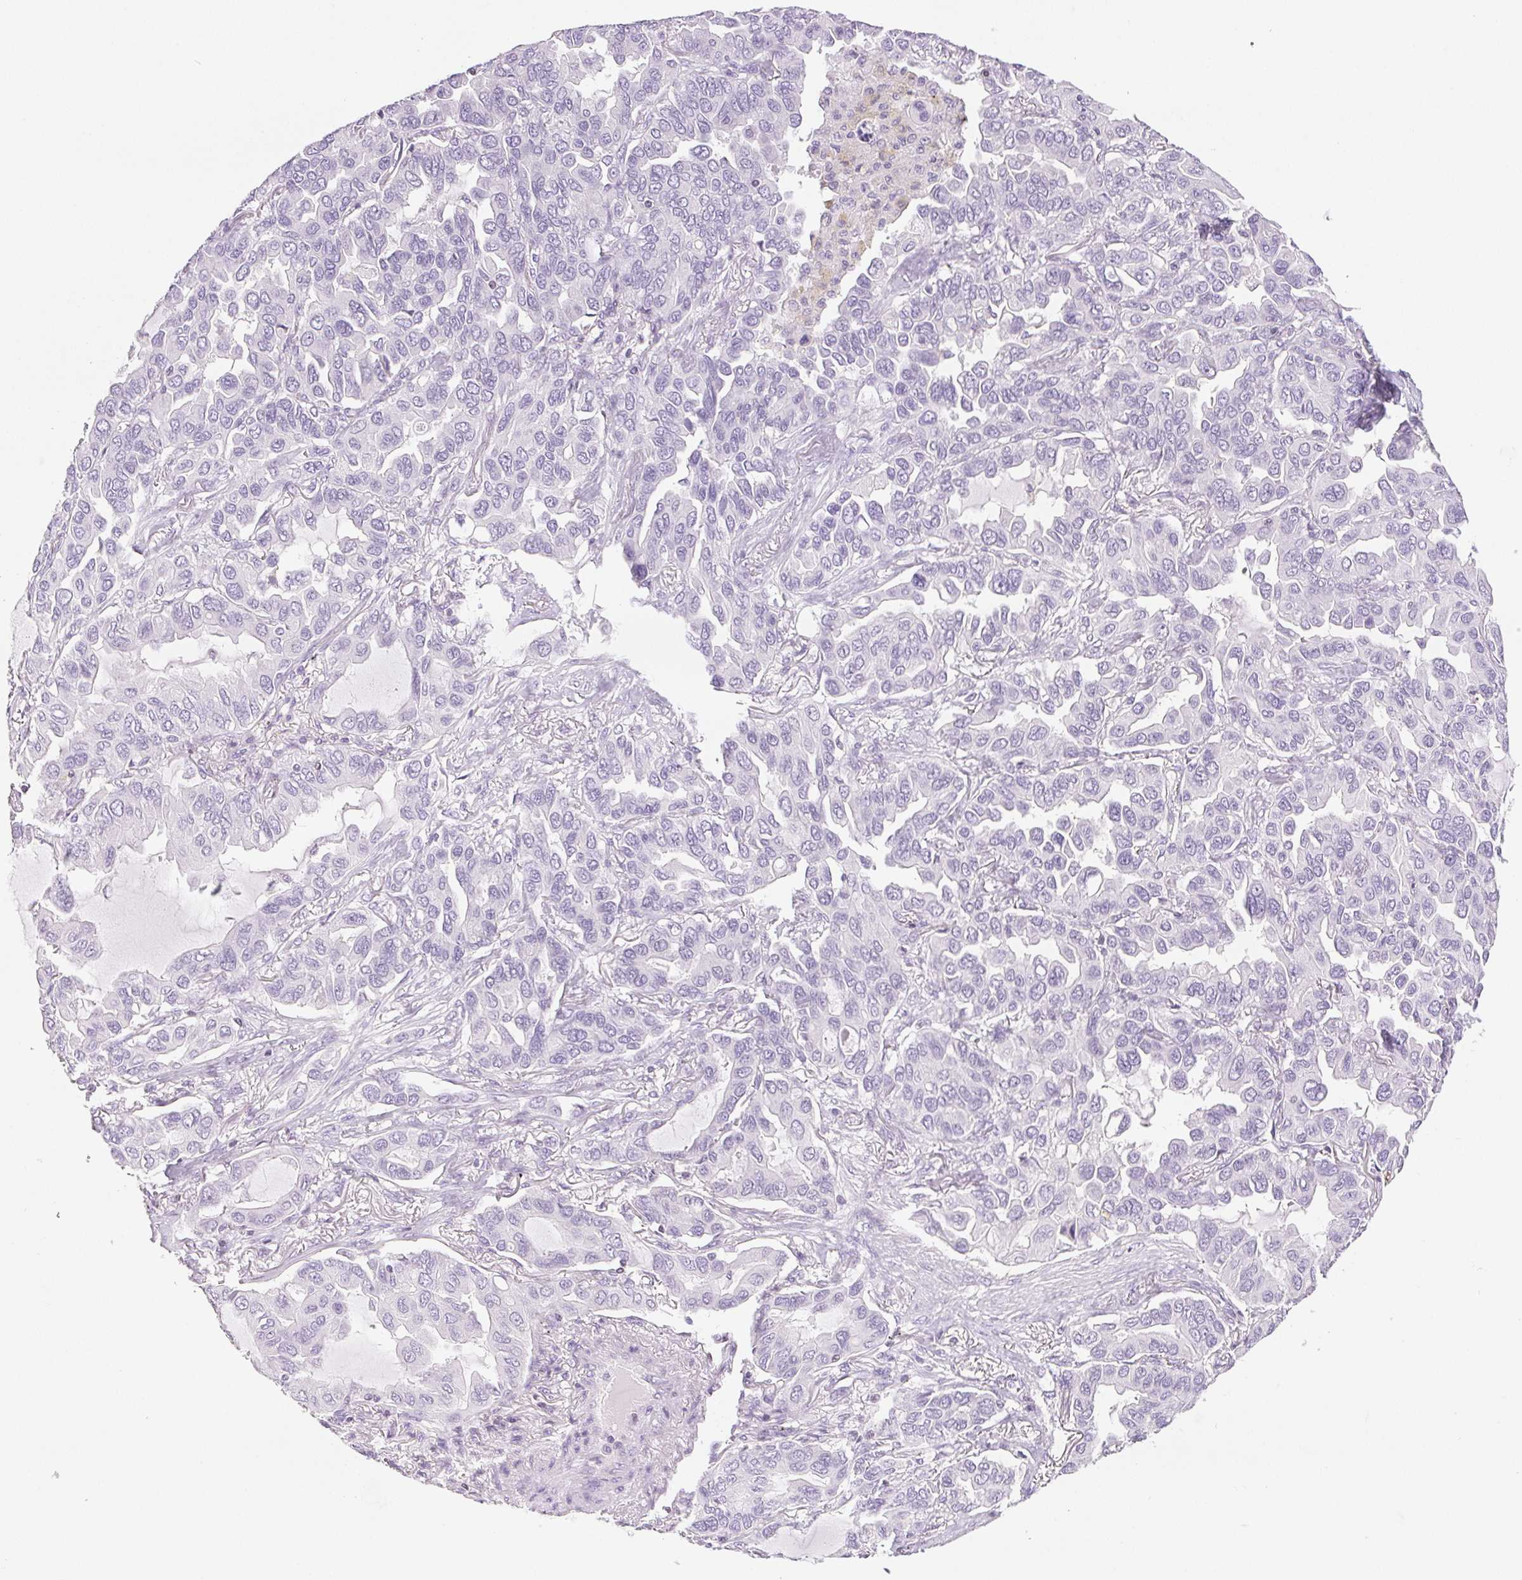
{"staining": {"intensity": "negative", "quantity": "none", "location": "none"}, "tissue": "lung cancer", "cell_type": "Tumor cells", "image_type": "cancer", "snomed": [{"axis": "morphology", "description": "Adenocarcinoma, NOS"}, {"axis": "topography", "description": "Lung"}], "caption": "Tumor cells show no significant protein positivity in lung cancer.", "gene": "BEND2", "patient": {"sex": "male", "age": 64}}